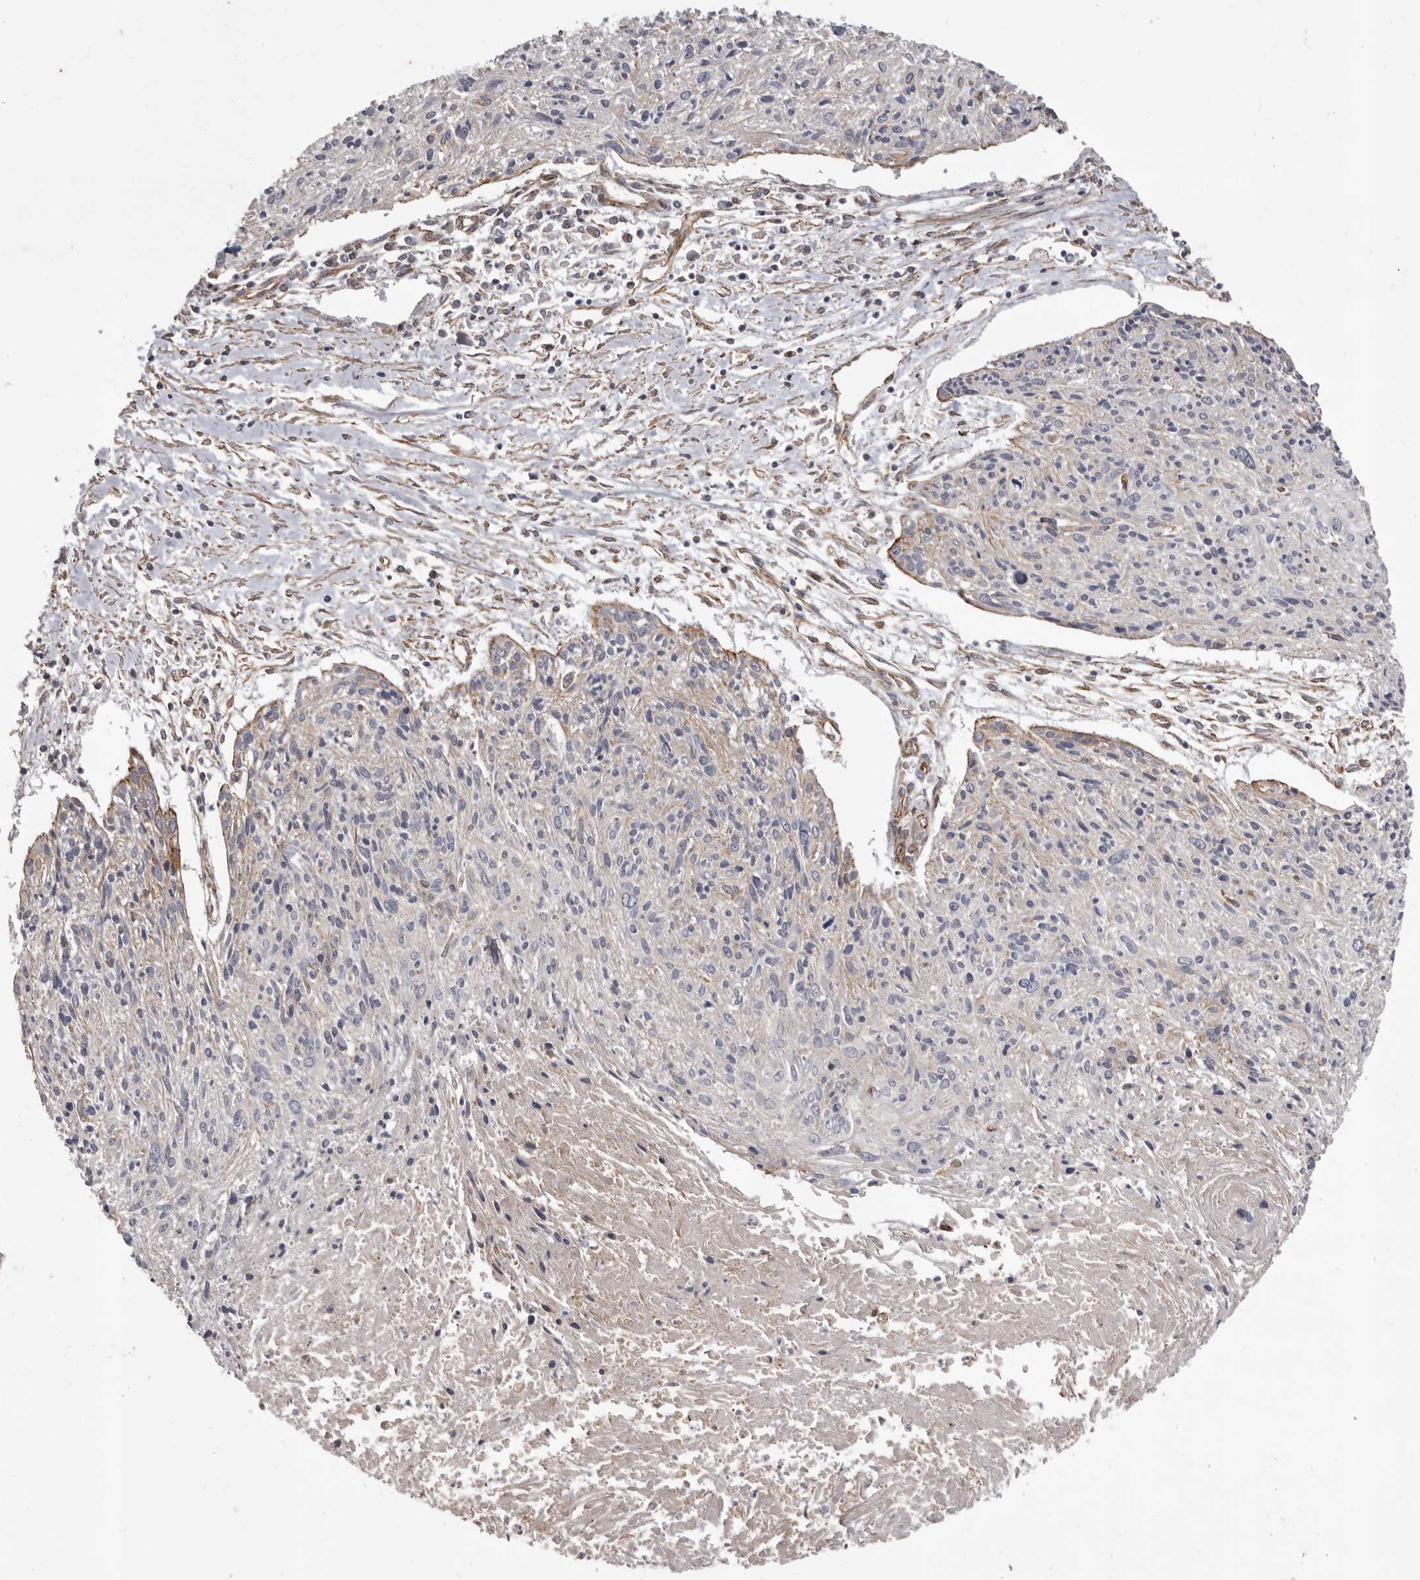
{"staining": {"intensity": "negative", "quantity": "none", "location": "none"}, "tissue": "cervical cancer", "cell_type": "Tumor cells", "image_type": "cancer", "snomed": [{"axis": "morphology", "description": "Squamous cell carcinoma, NOS"}, {"axis": "topography", "description": "Cervix"}], "caption": "Immunohistochemistry micrograph of human cervical cancer (squamous cell carcinoma) stained for a protein (brown), which shows no positivity in tumor cells. (DAB (3,3'-diaminobenzidine) immunohistochemistry (IHC), high magnification).", "gene": "P2RX6", "patient": {"sex": "female", "age": 51}}